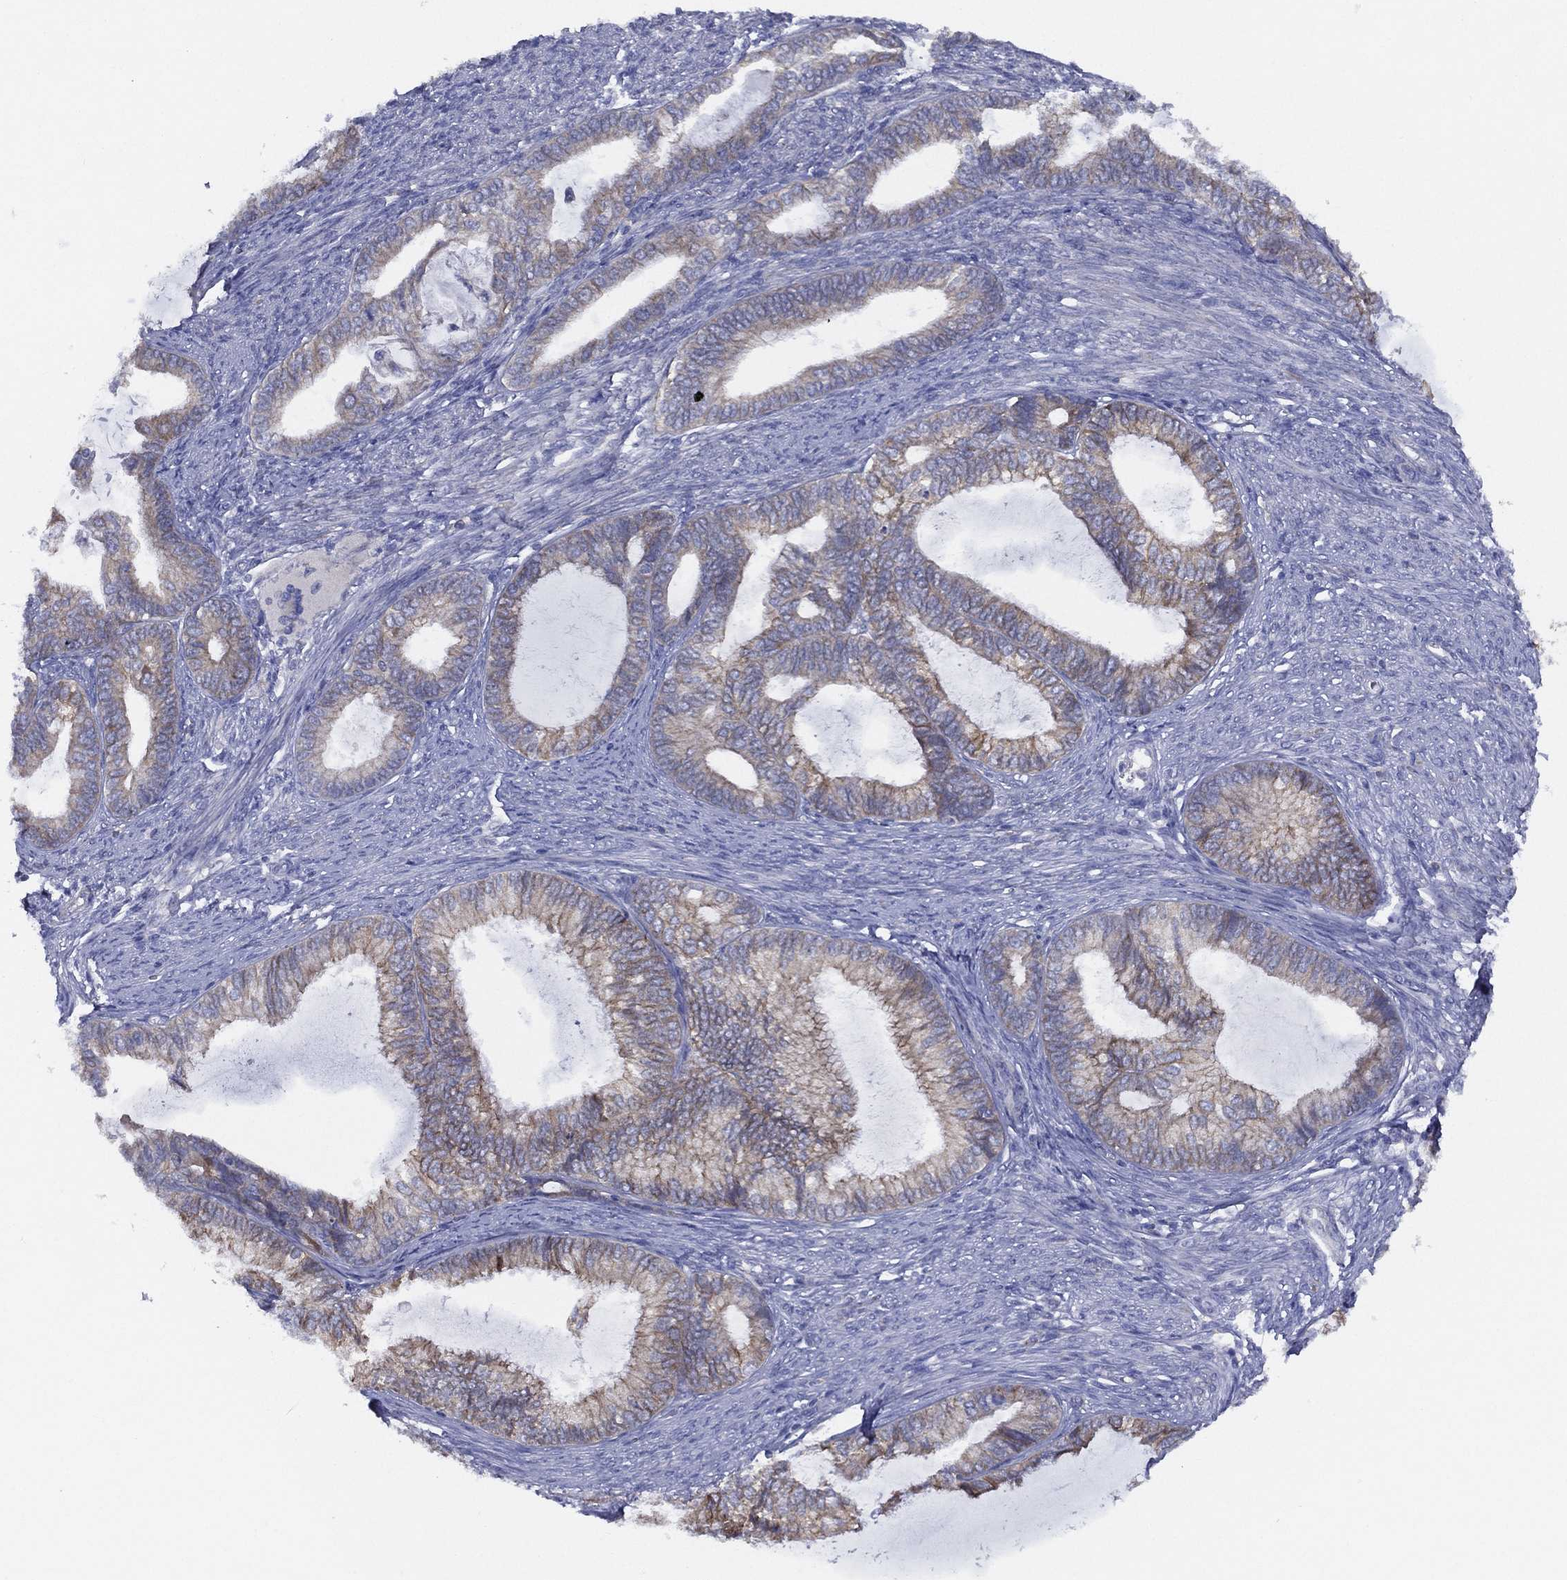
{"staining": {"intensity": "weak", "quantity": "<25%", "location": "cytoplasmic/membranous"}, "tissue": "endometrial cancer", "cell_type": "Tumor cells", "image_type": "cancer", "snomed": [{"axis": "morphology", "description": "Adenocarcinoma, NOS"}, {"axis": "topography", "description": "Endometrium"}], "caption": "IHC photomicrograph of adenocarcinoma (endometrial) stained for a protein (brown), which demonstrates no positivity in tumor cells. Nuclei are stained in blue.", "gene": "ZNF223", "patient": {"sex": "female", "age": 86}}